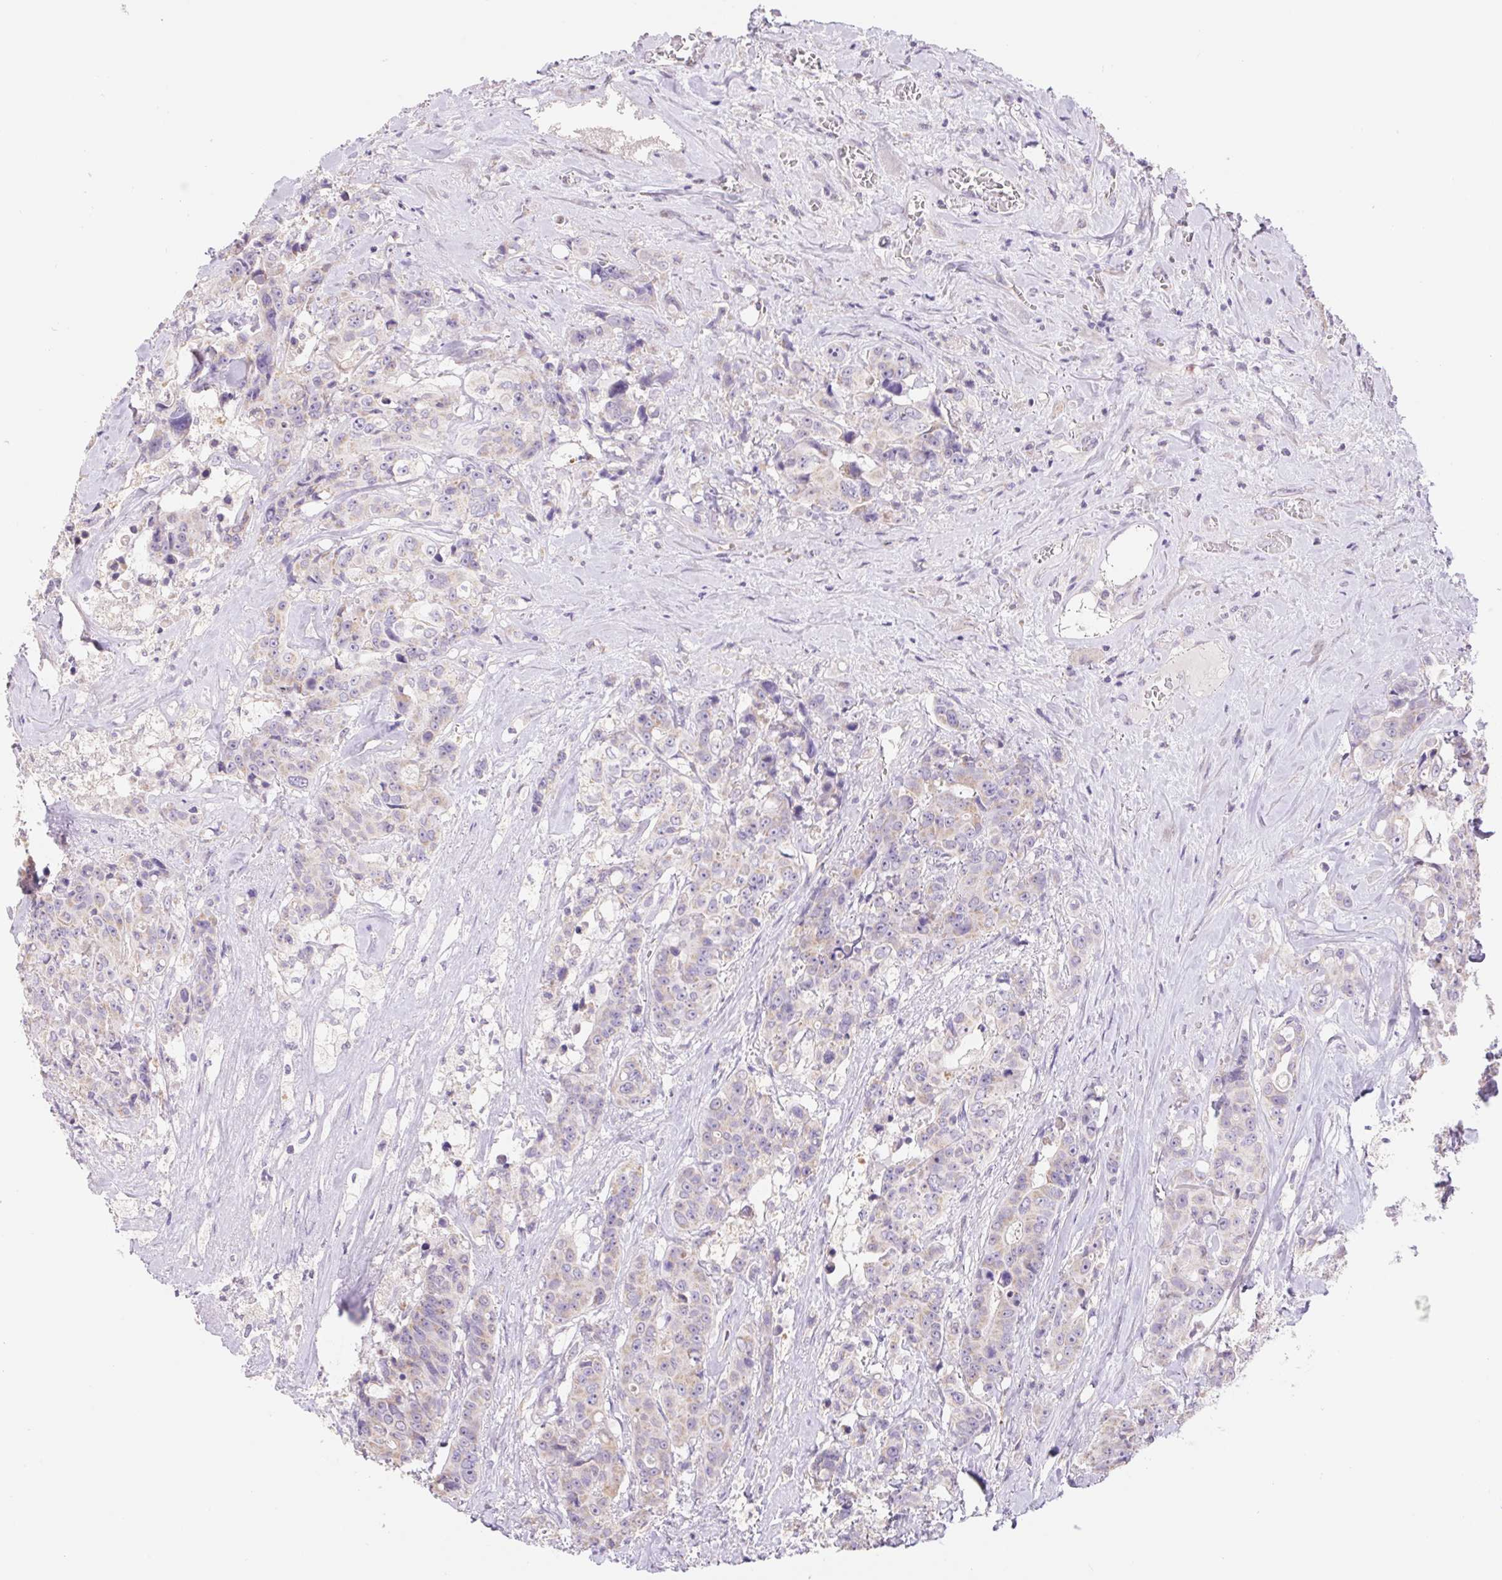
{"staining": {"intensity": "weak", "quantity": "<25%", "location": "cytoplasmic/membranous"}, "tissue": "colorectal cancer", "cell_type": "Tumor cells", "image_type": "cancer", "snomed": [{"axis": "morphology", "description": "Adenocarcinoma, NOS"}, {"axis": "topography", "description": "Rectum"}], "caption": "A histopathology image of human colorectal cancer (adenocarcinoma) is negative for staining in tumor cells.", "gene": "FKBP6", "patient": {"sex": "female", "age": 62}}